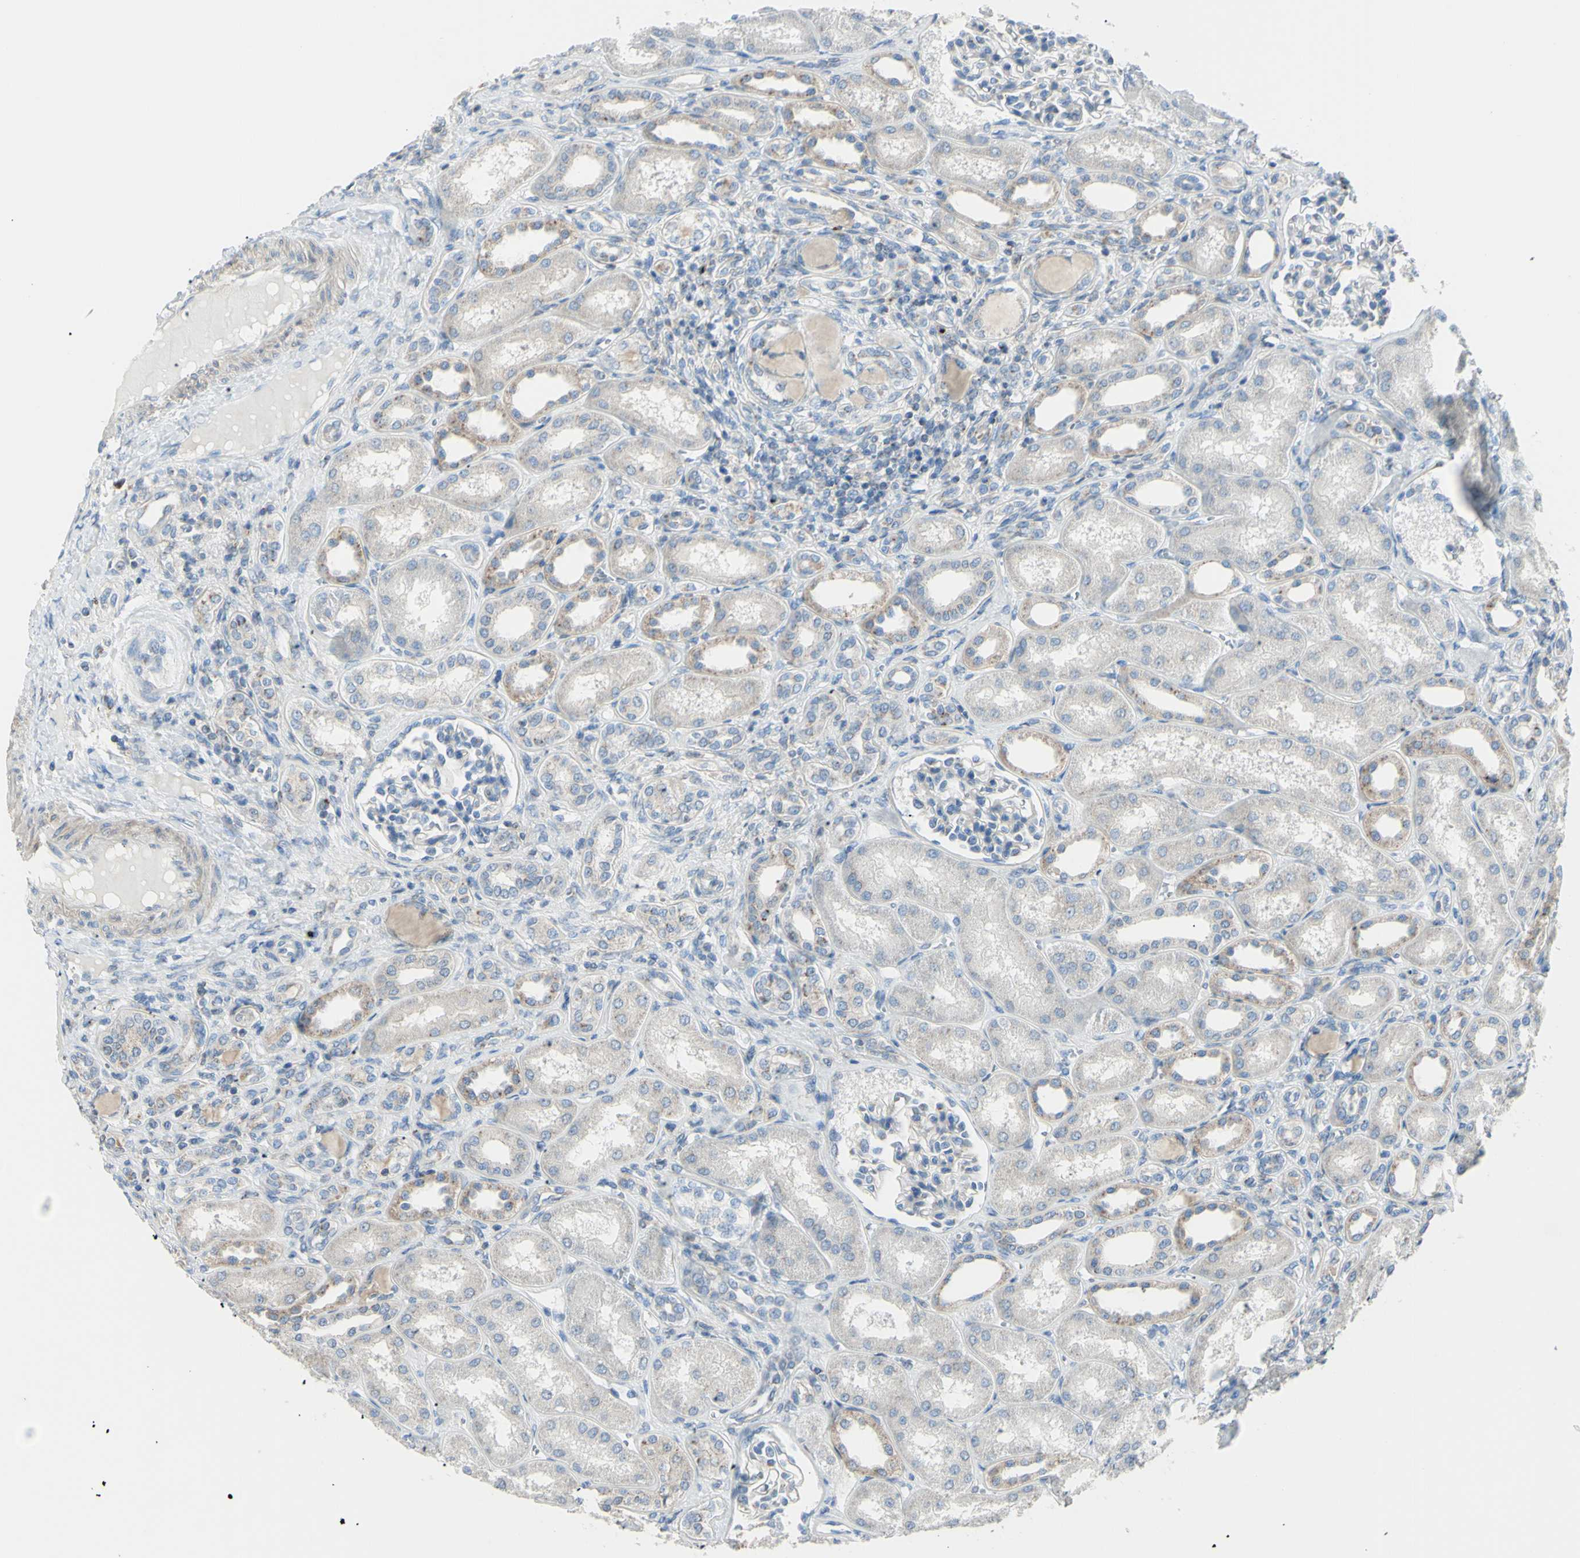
{"staining": {"intensity": "weak", "quantity": "<25%", "location": "cytoplasmic/membranous"}, "tissue": "kidney", "cell_type": "Cells in glomeruli", "image_type": "normal", "snomed": [{"axis": "morphology", "description": "Normal tissue, NOS"}, {"axis": "topography", "description": "Kidney"}], "caption": "Immunohistochemistry image of unremarkable kidney stained for a protein (brown), which demonstrates no expression in cells in glomeruli. (DAB immunohistochemistry (IHC) visualized using brightfield microscopy, high magnification).", "gene": "B4GALT3", "patient": {"sex": "male", "age": 7}}